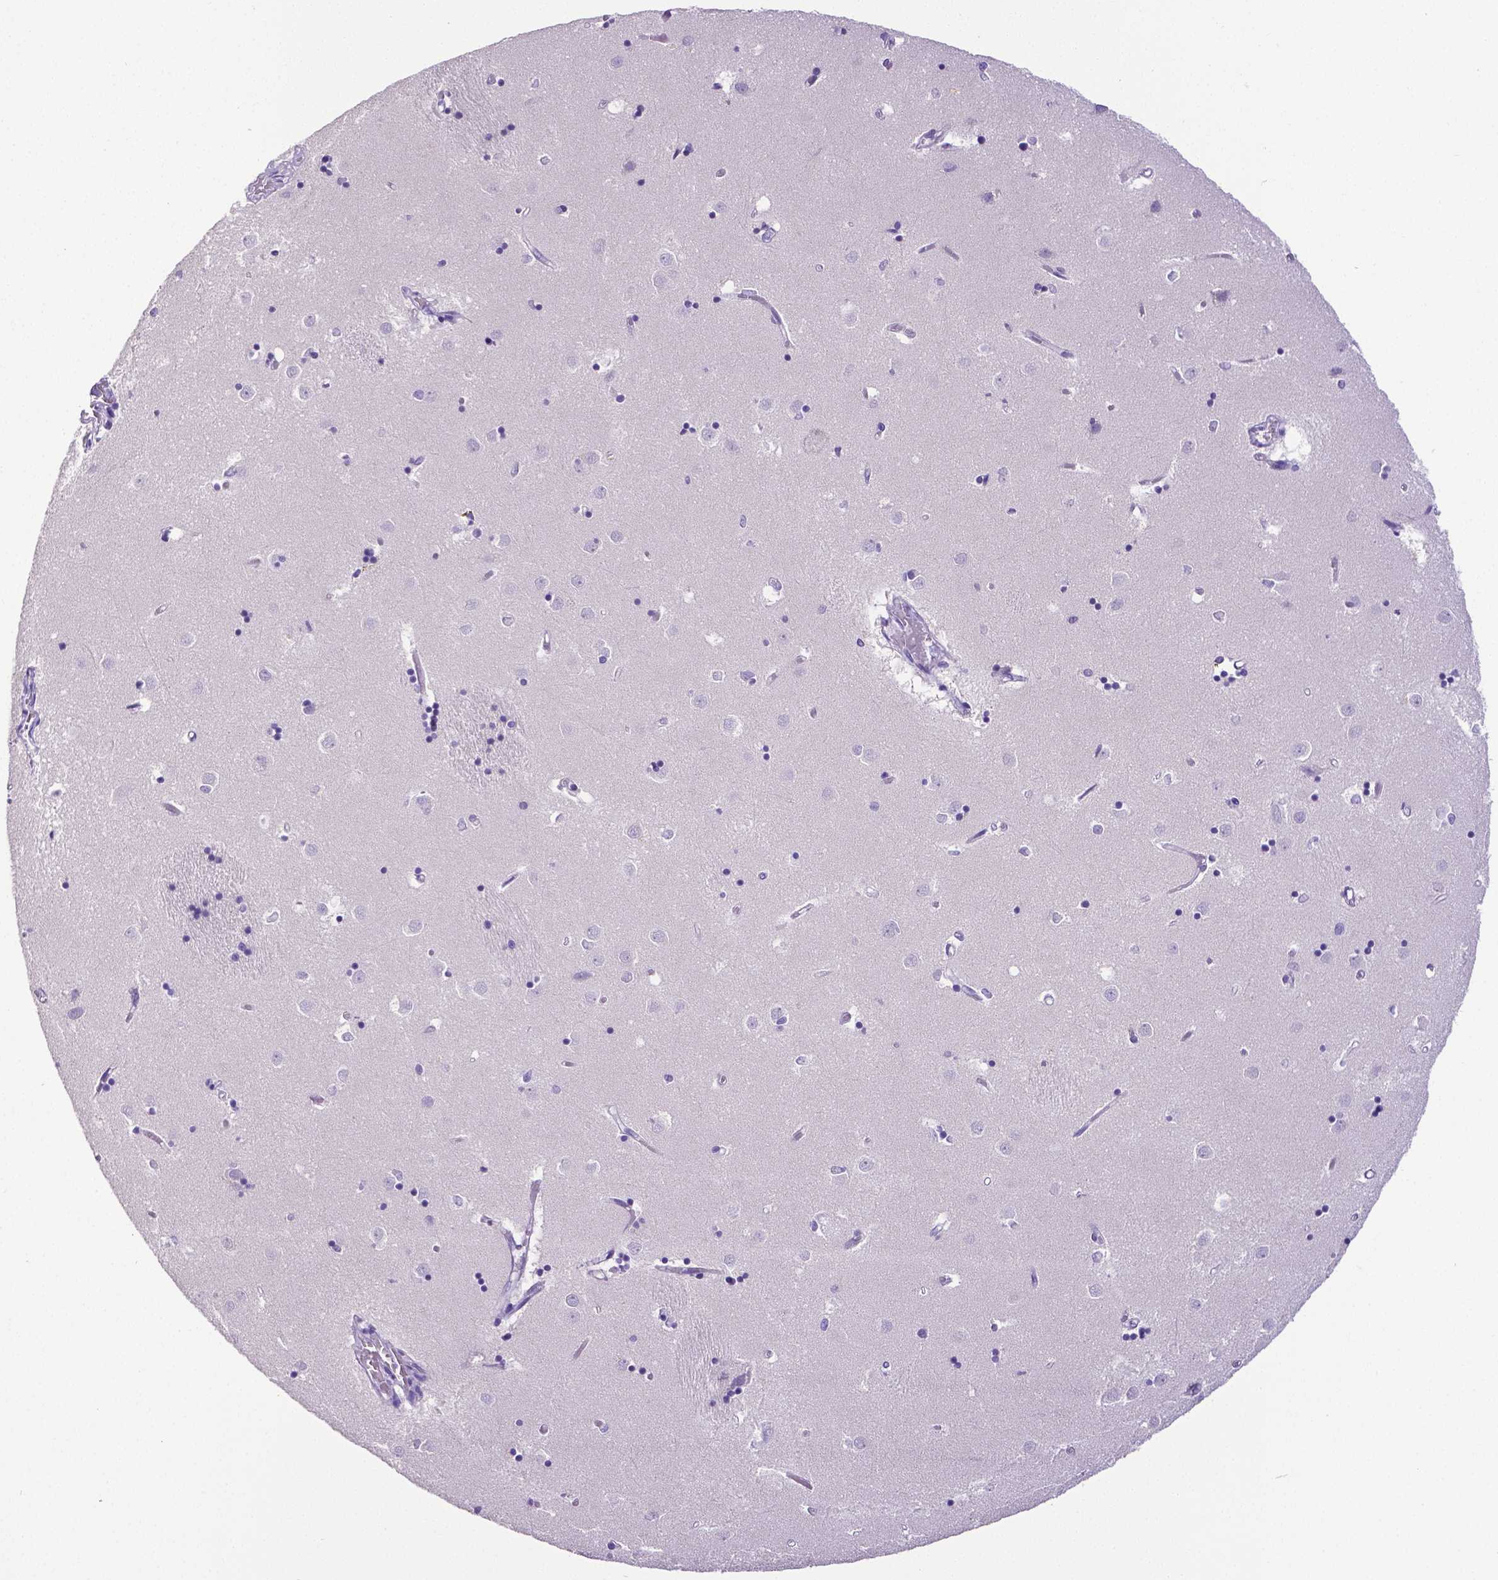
{"staining": {"intensity": "negative", "quantity": "none", "location": "none"}, "tissue": "caudate", "cell_type": "Glial cells", "image_type": "normal", "snomed": [{"axis": "morphology", "description": "Normal tissue, NOS"}, {"axis": "topography", "description": "Lateral ventricle wall"}], "caption": "Immunohistochemistry of unremarkable caudate shows no staining in glial cells.", "gene": "SATB2", "patient": {"sex": "male", "age": 54}}